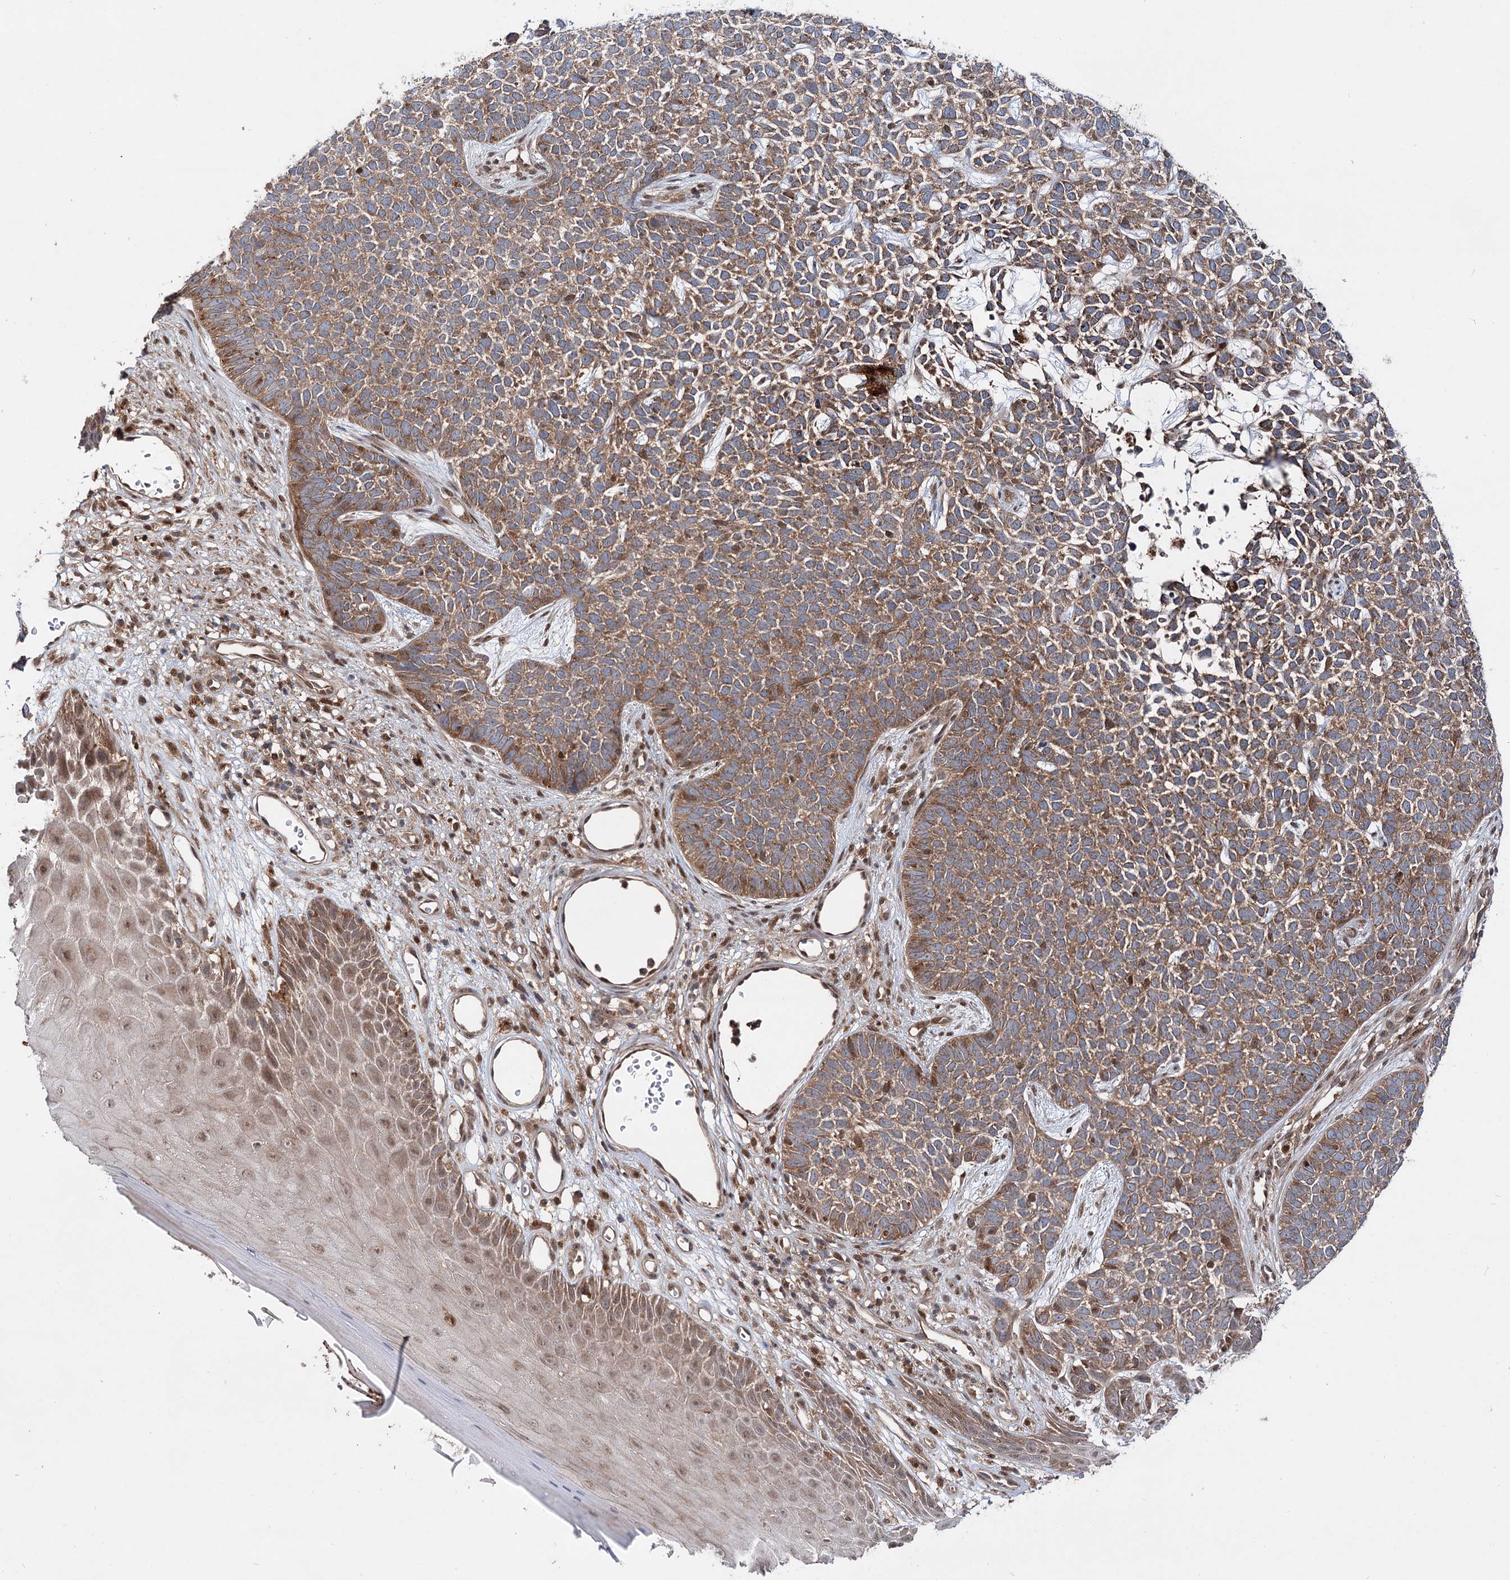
{"staining": {"intensity": "moderate", "quantity": ">75%", "location": "cytoplasmic/membranous"}, "tissue": "skin cancer", "cell_type": "Tumor cells", "image_type": "cancer", "snomed": [{"axis": "morphology", "description": "Basal cell carcinoma"}, {"axis": "topography", "description": "Skin"}], "caption": "The image exhibits immunohistochemical staining of skin cancer (basal cell carcinoma). There is moderate cytoplasmic/membranous positivity is present in about >75% of tumor cells.", "gene": "C12orf4", "patient": {"sex": "female", "age": 84}}